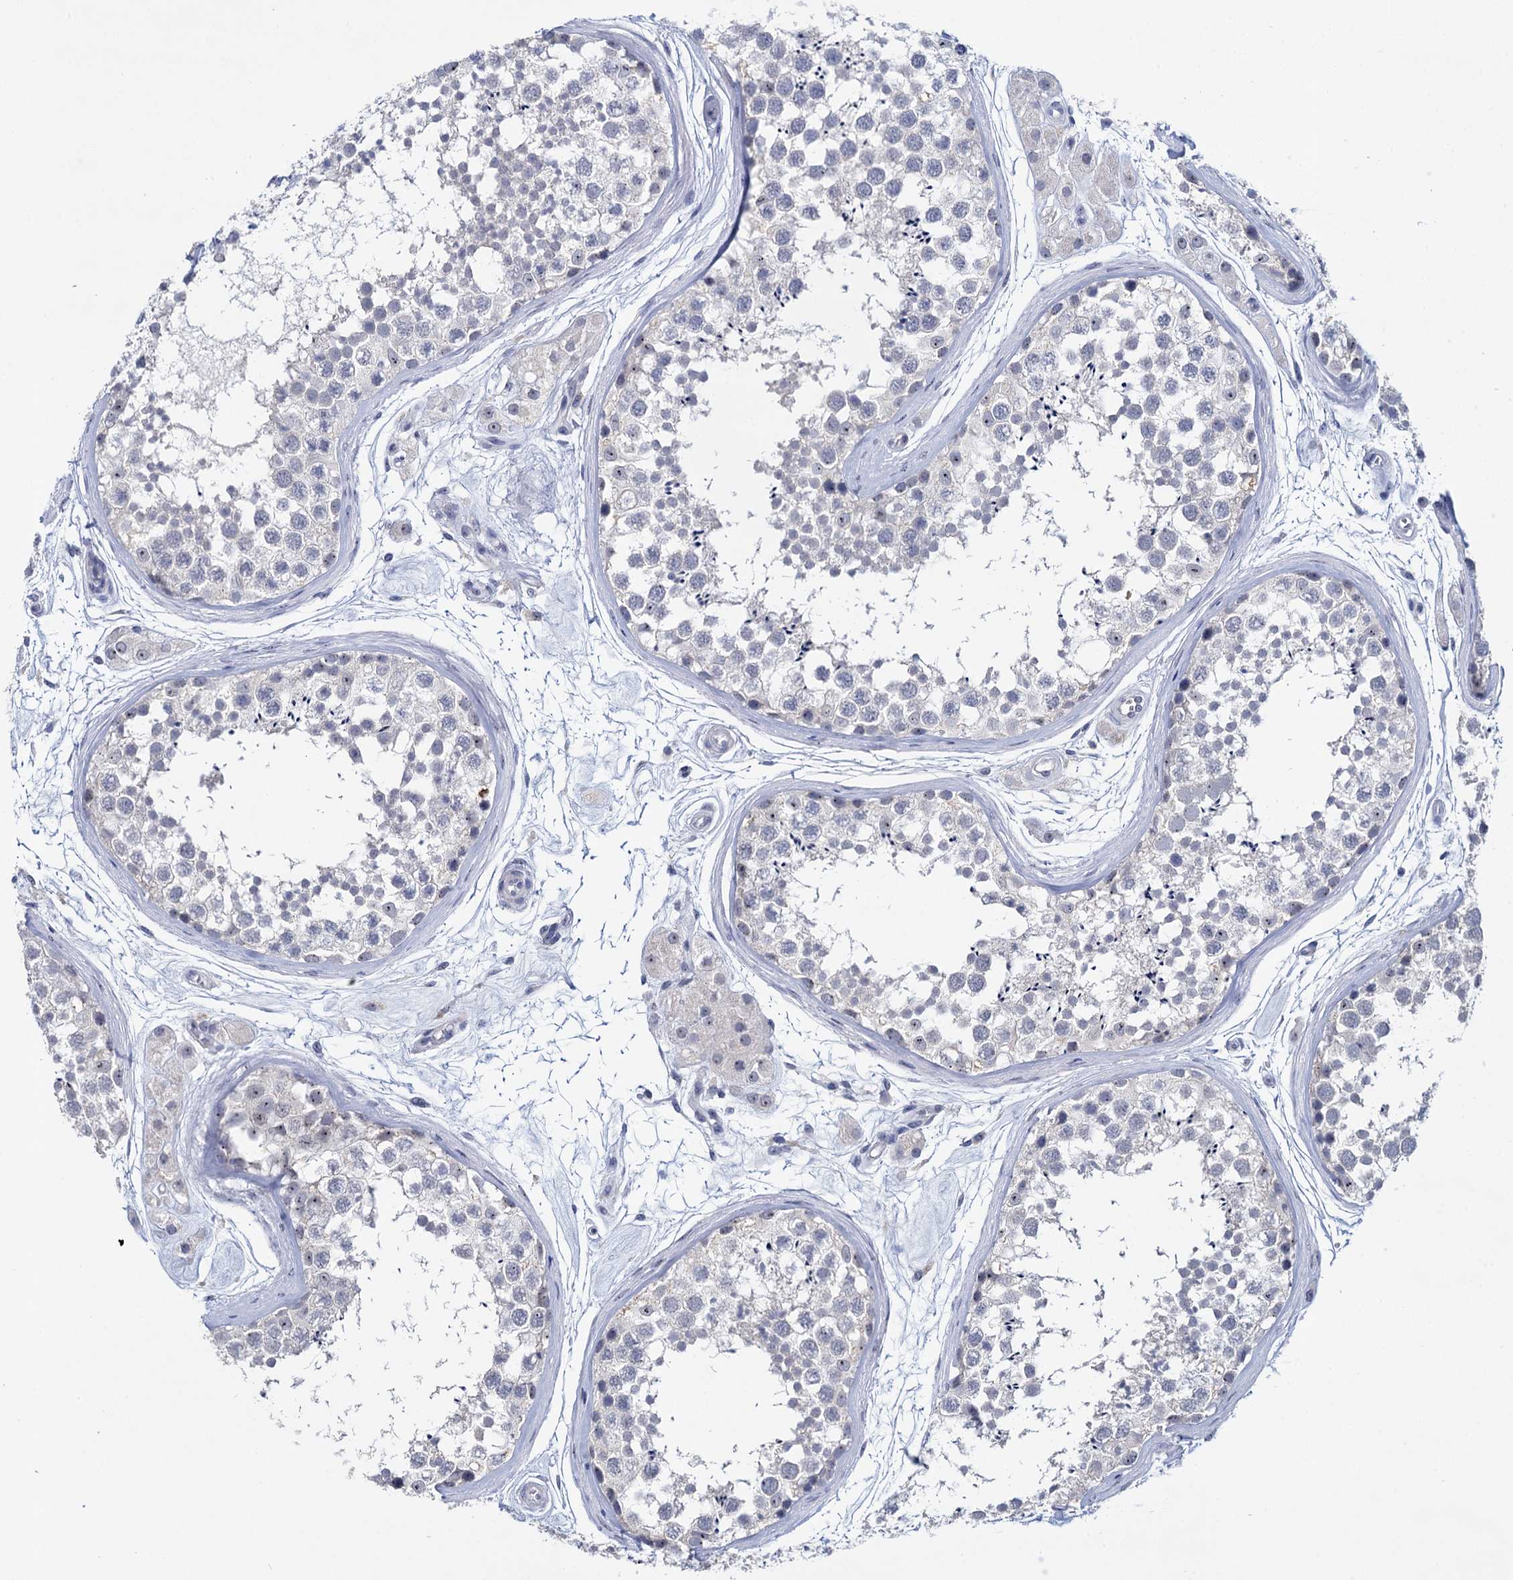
{"staining": {"intensity": "weak", "quantity": "<25%", "location": "nuclear"}, "tissue": "testis", "cell_type": "Cells in seminiferous ducts", "image_type": "normal", "snomed": [{"axis": "morphology", "description": "Normal tissue, NOS"}, {"axis": "topography", "description": "Testis"}], "caption": "High power microscopy histopathology image of an IHC histopathology image of normal testis, revealing no significant expression in cells in seminiferous ducts.", "gene": "SFN", "patient": {"sex": "male", "age": 56}}